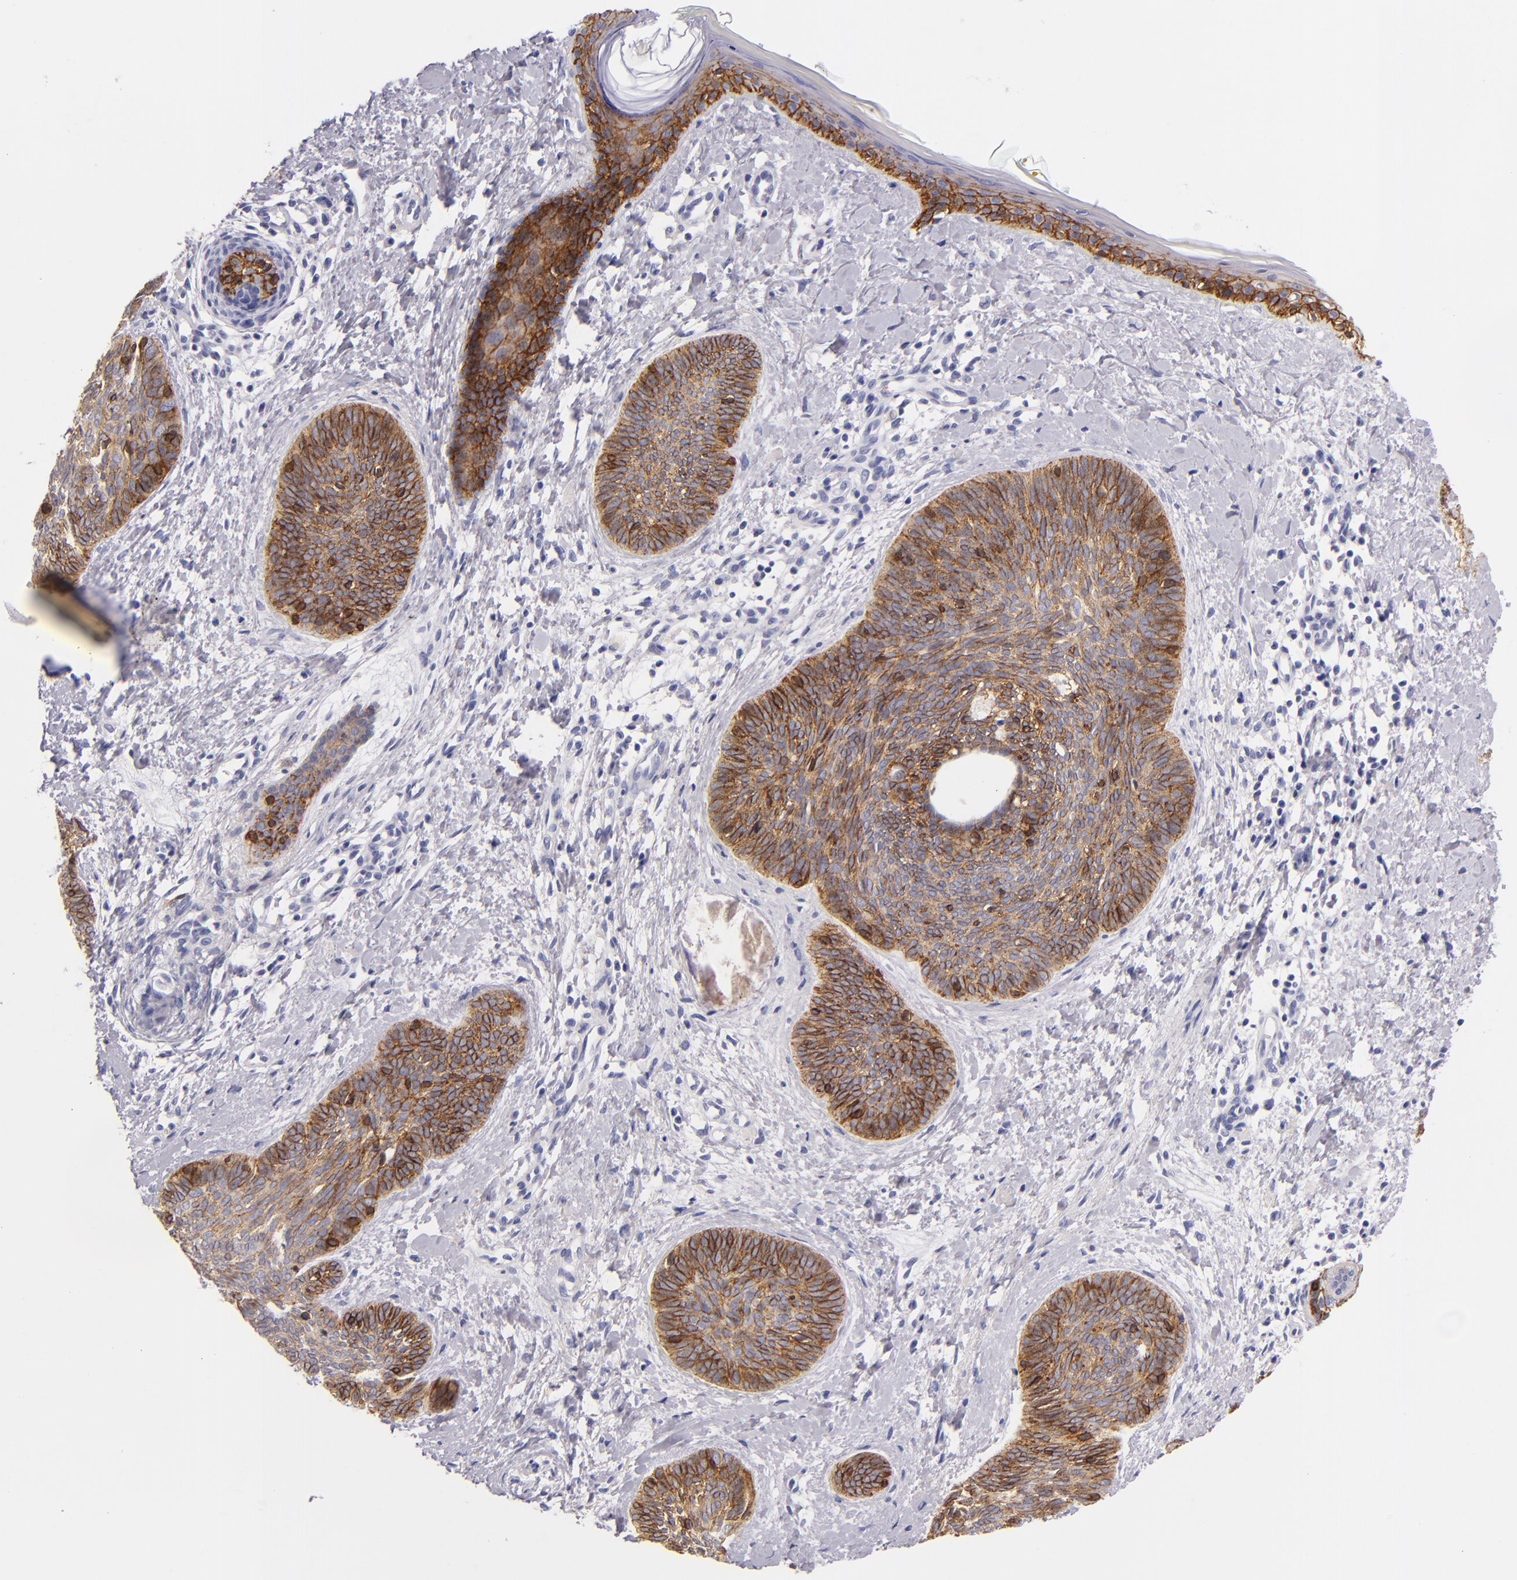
{"staining": {"intensity": "strong", "quantity": ">75%", "location": "cytoplasmic/membranous"}, "tissue": "skin cancer", "cell_type": "Tumor cells", "image_type": "cancer", "snomed": [{"axis": "morphology", "description": "Basal cell carcinoma"}, {"axis": "topography", "description": "Skin"}], "caption": "This photomicrograph reveals immunohistochemistry staining of human skin cancer, with high strong cytoplasmic/membranous expression in about >75% of tumor cells.", "gene": "CDH3", "patient": {"sex": "female", "age": 81}}